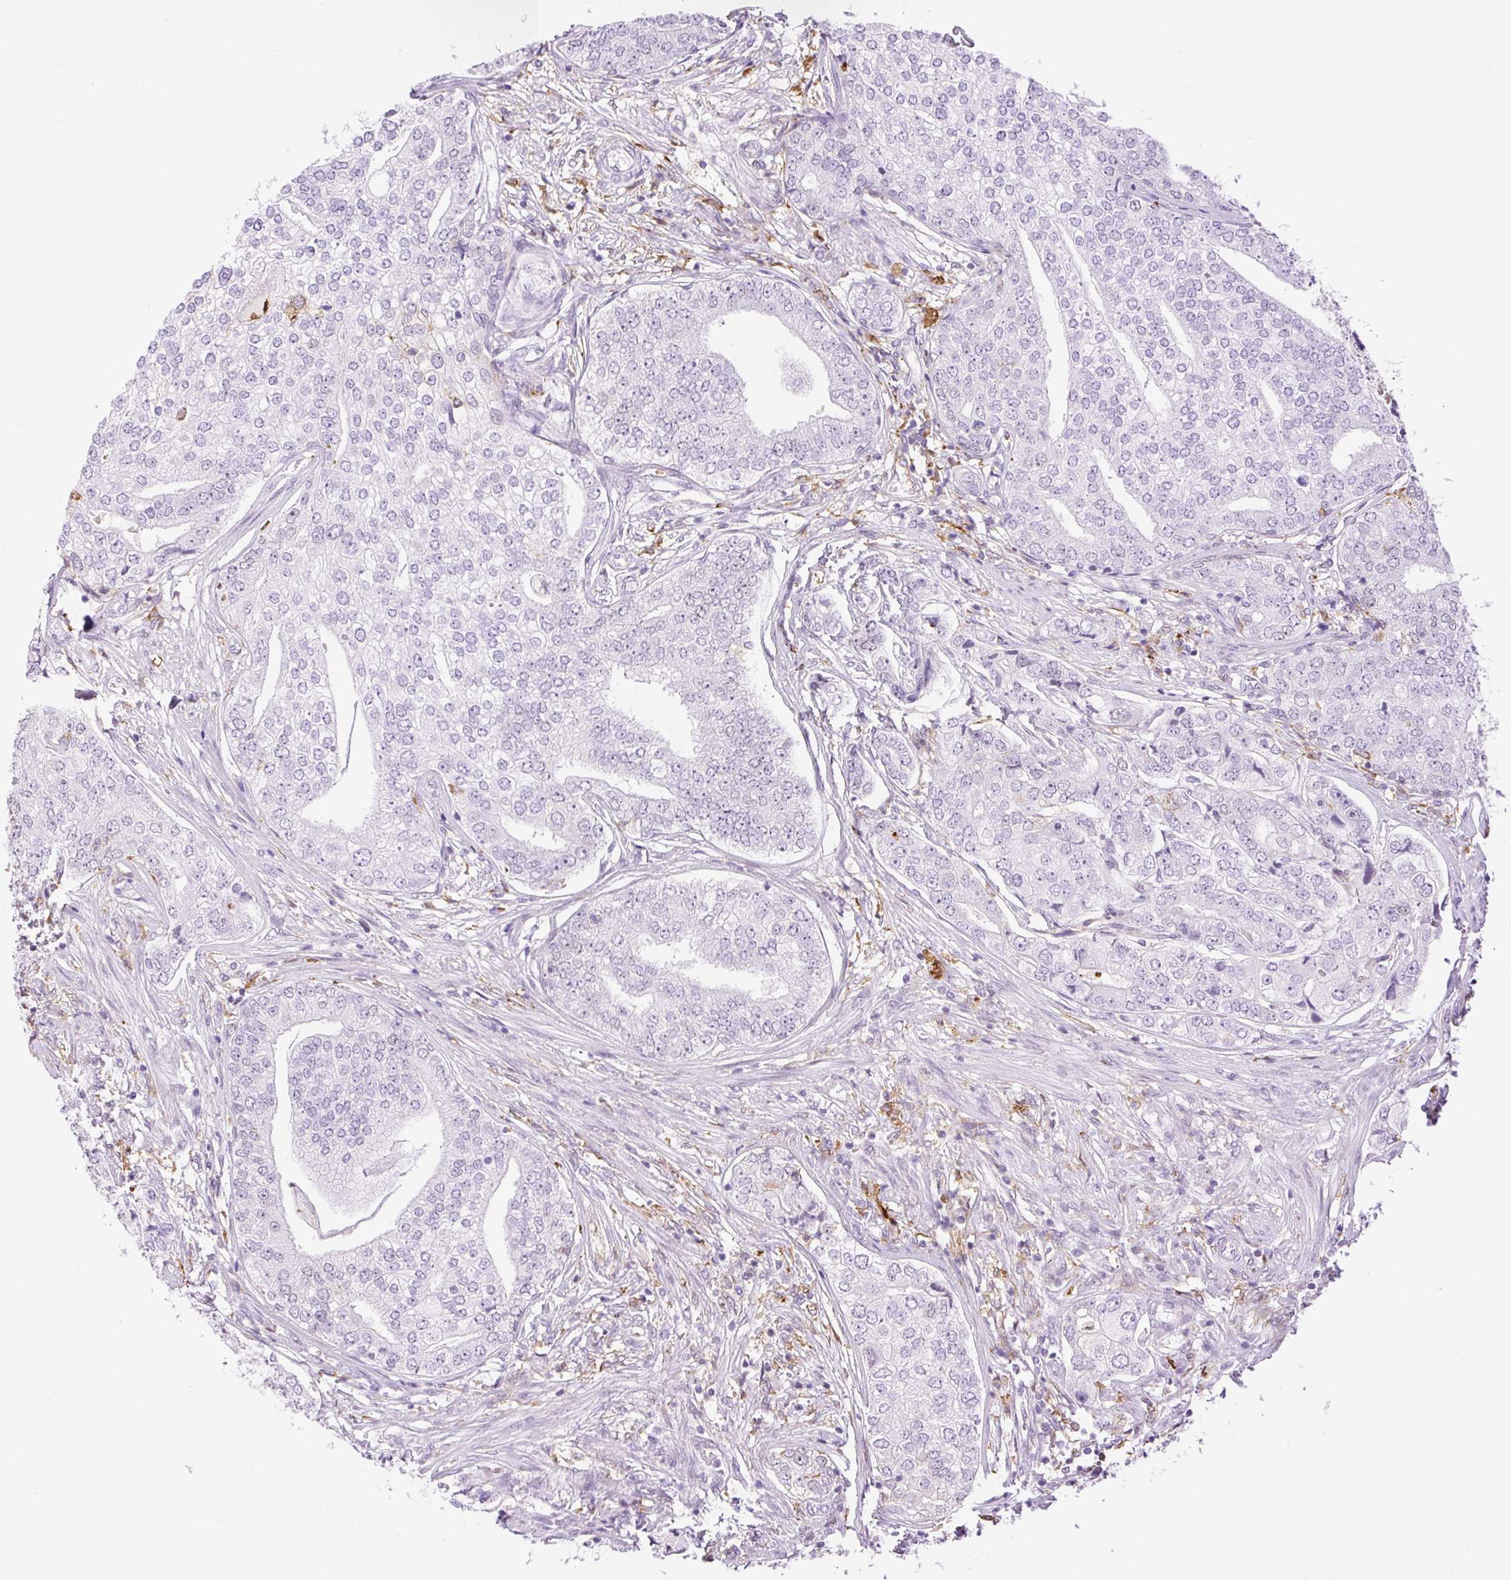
{"staining": {"intensity": "negative", "quantity": "none", "location": "none"}, "tissue": "prostate cancer", "cell_type": "Tumor cells", "image_type": "cancer", "snomed": [{"axis": "morphology", "description": "Adenocarcinoma, High grade"}, {"axis": "topography", "description": "Prostate"}], "caption": "Tumor cells are negative for protein expression in human prostate adenocarcinoma (high-grade).", "gene": "PALM3", "patient": {"sex": "male", "age": 60}}